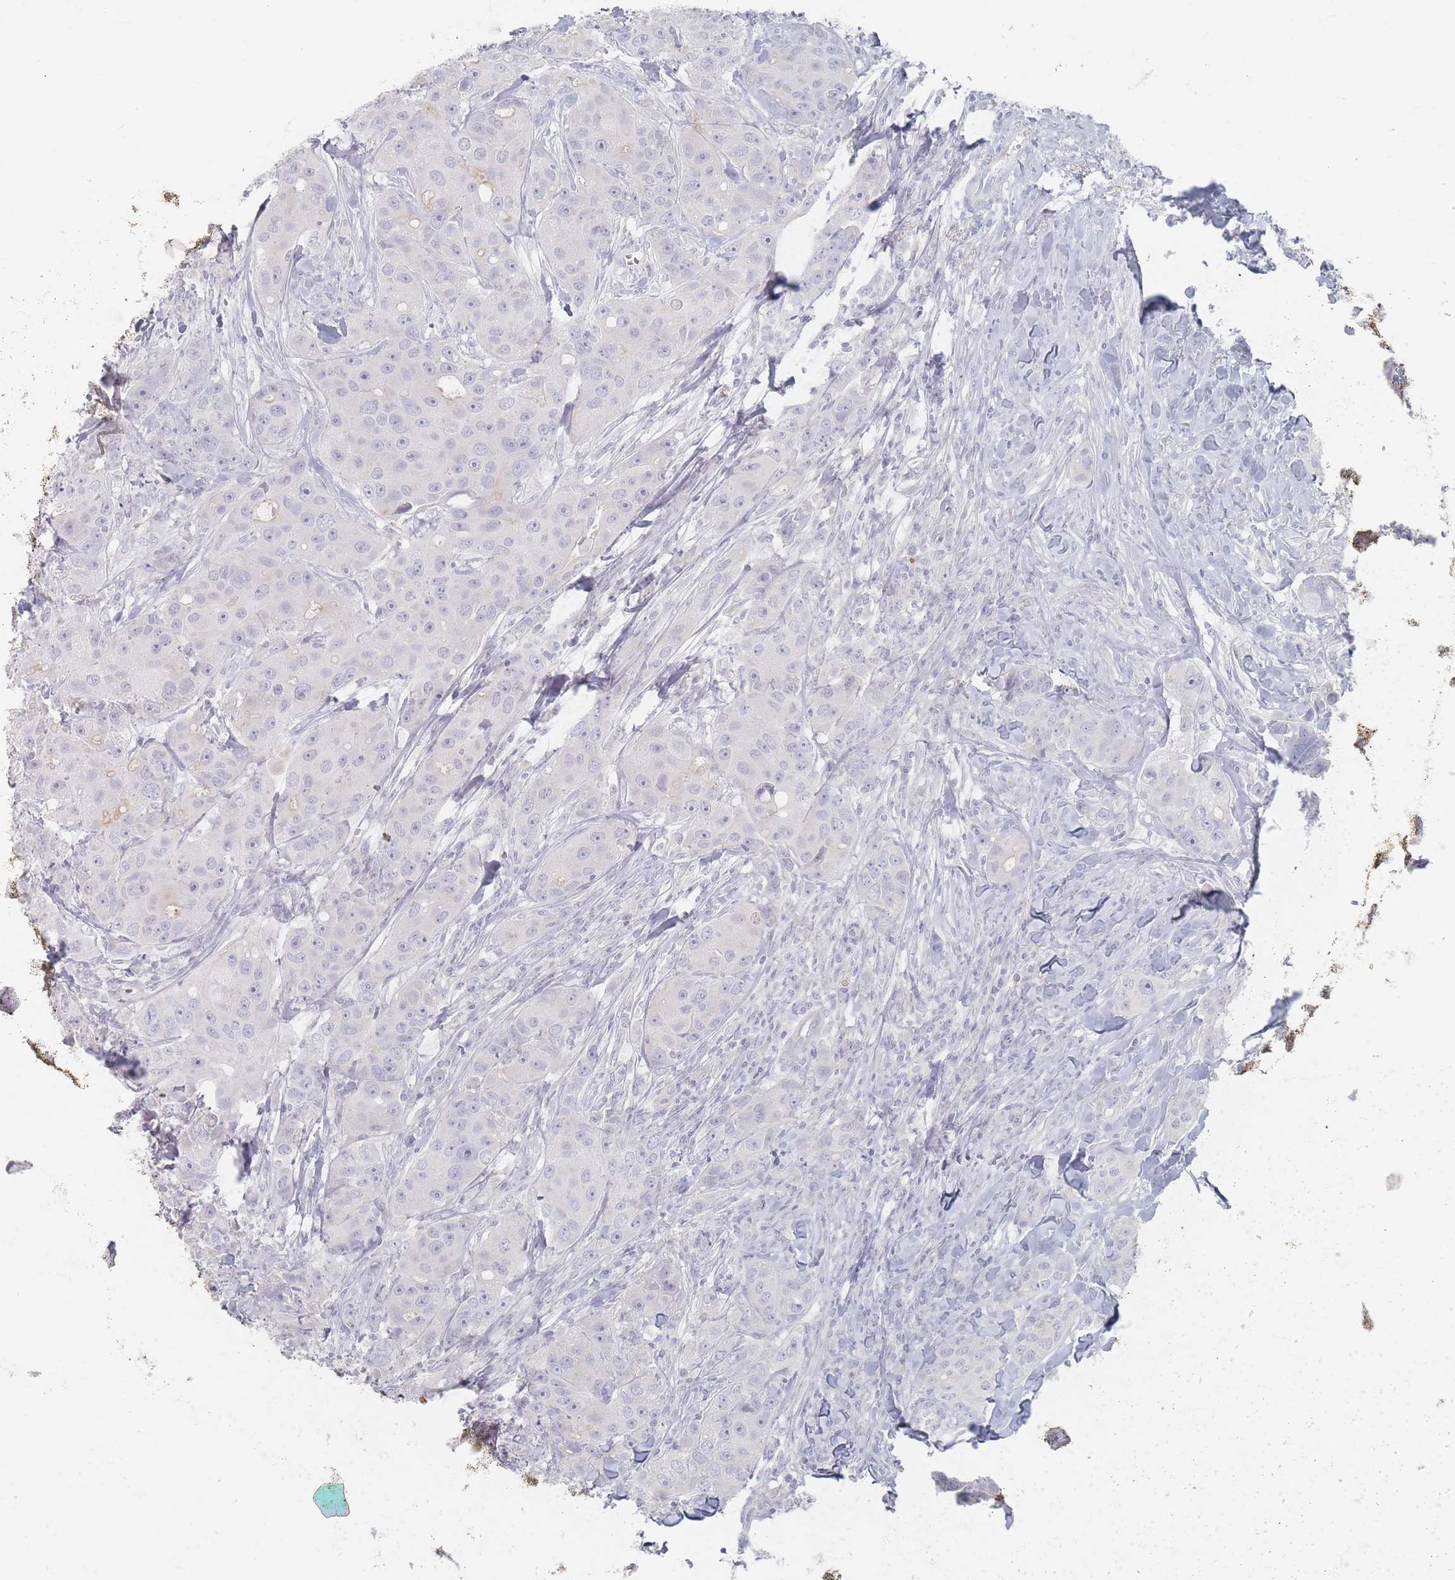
{"staining": {"intensity": "negative", "quantity": "none", "location": "none"}, "tissue": "breast cancer", "cell_type": "Tumor cells", "image_type": "cancer", "snomed": [{"axis": "morphology", "description": "Duct carcinoma"}, {"axis": "topography", "description": "Breast"}], "caption": "This is a image of IHC staining of infiltrating ductal carcinoma (breast), which shows no staining in tumor cells. (DAB immunohistochemistry (IHC) visualized using brightfield microscopy, high magnification).", "gene": "CD37", "patient": {"sex": "female", "age": 43}}